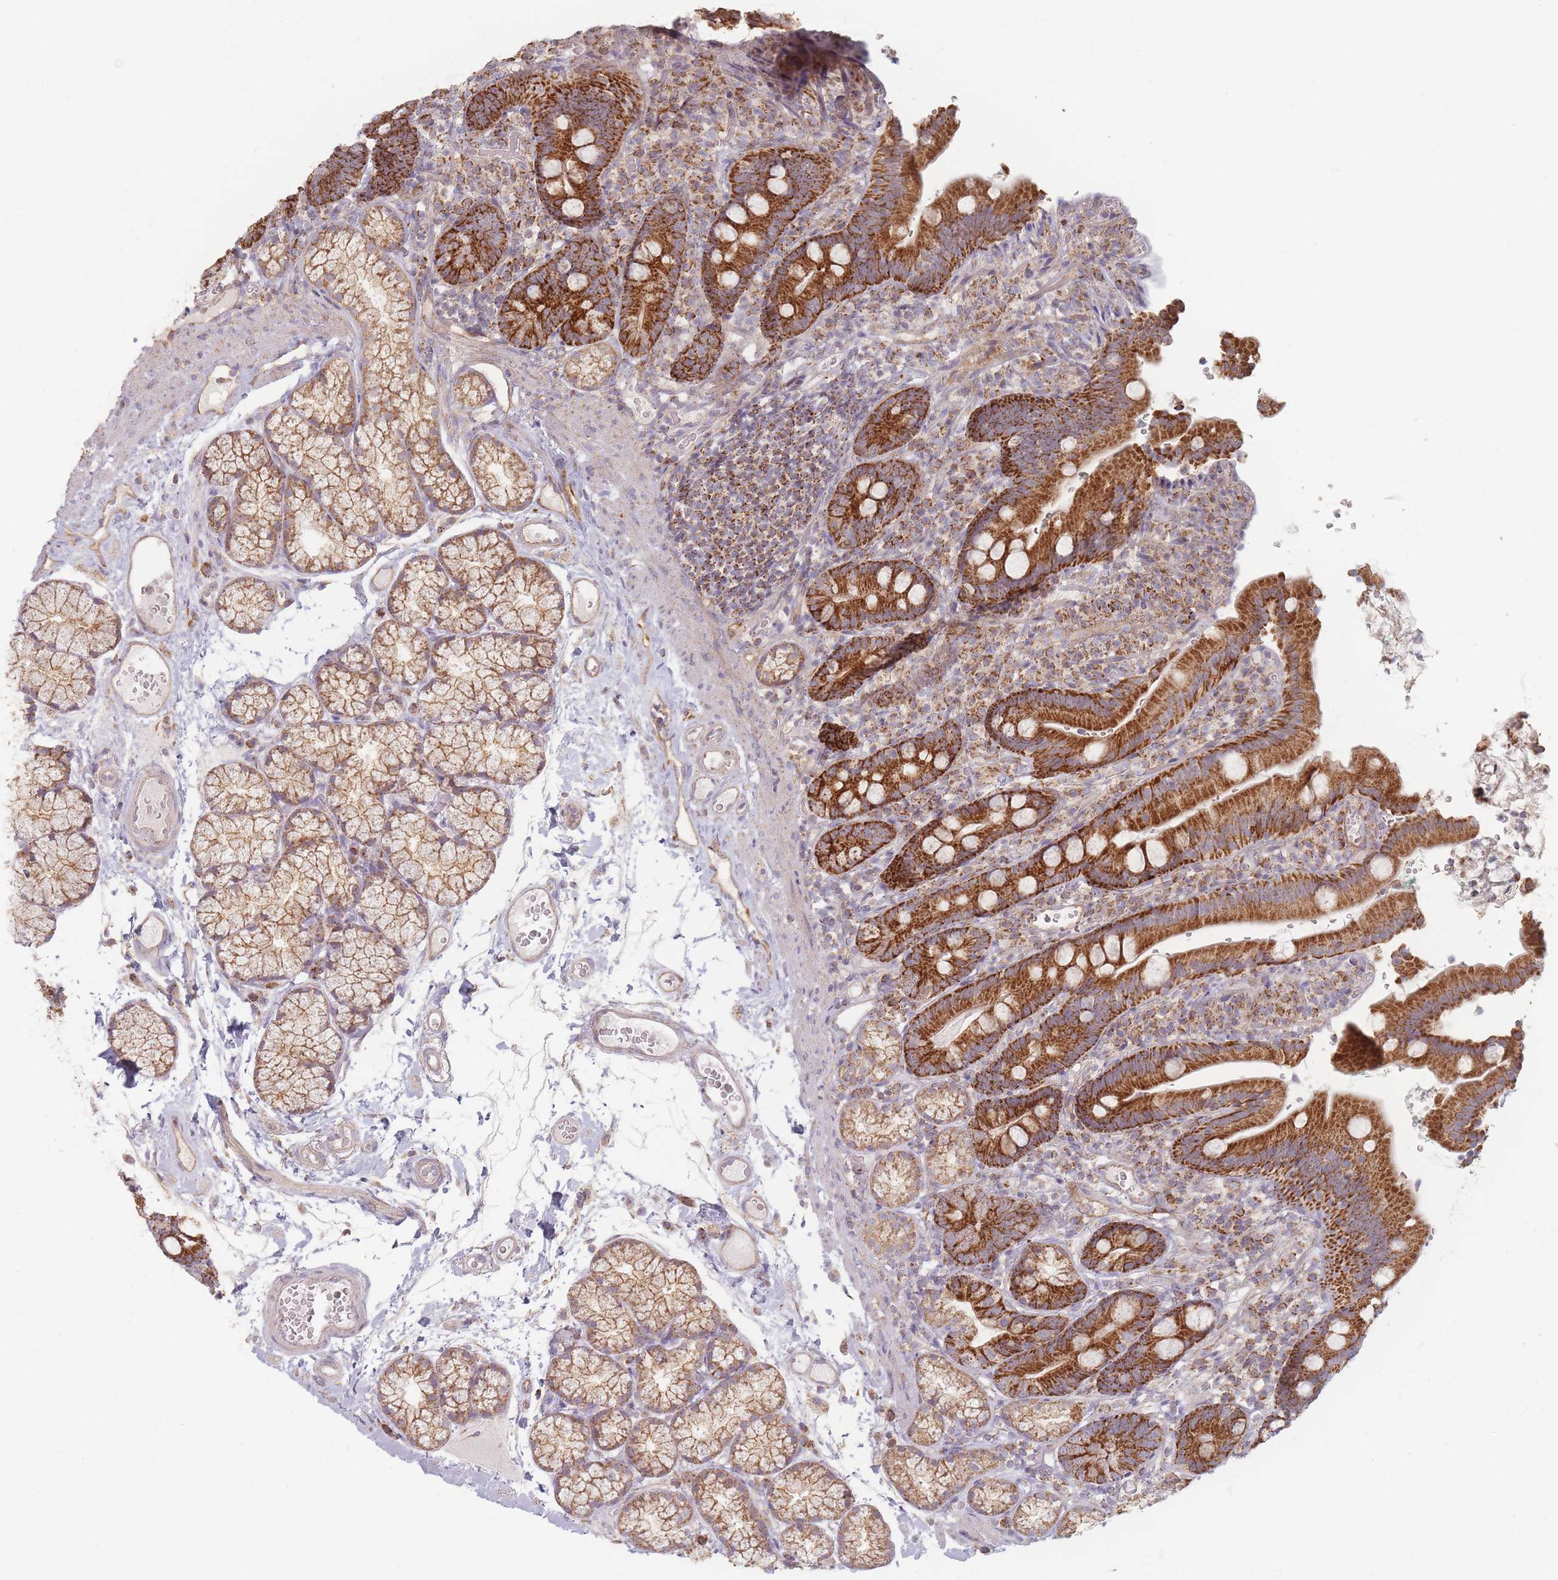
{"staining": {"intensity": "strong", "quantity": ">75%", "location": "cytoplasmic/membranous"}, "tissue": "duodenum", "cell_type": "Glandular cells", "image_type": "normal", "snomed": [{"axis": "morphology", "description": "Normal tissue, NOS"}, {"axis": "topography", "description": "Duodenum"}], "caption": "A photomicrograph showing strong cytoplasmic/membranous staining in about >75% of glandular cells in unremarkable duodenum, as visualized by brown immunohistochemical staining.", "gene": "ESRP2", "patient": {"sex": "female", "age": 67}}